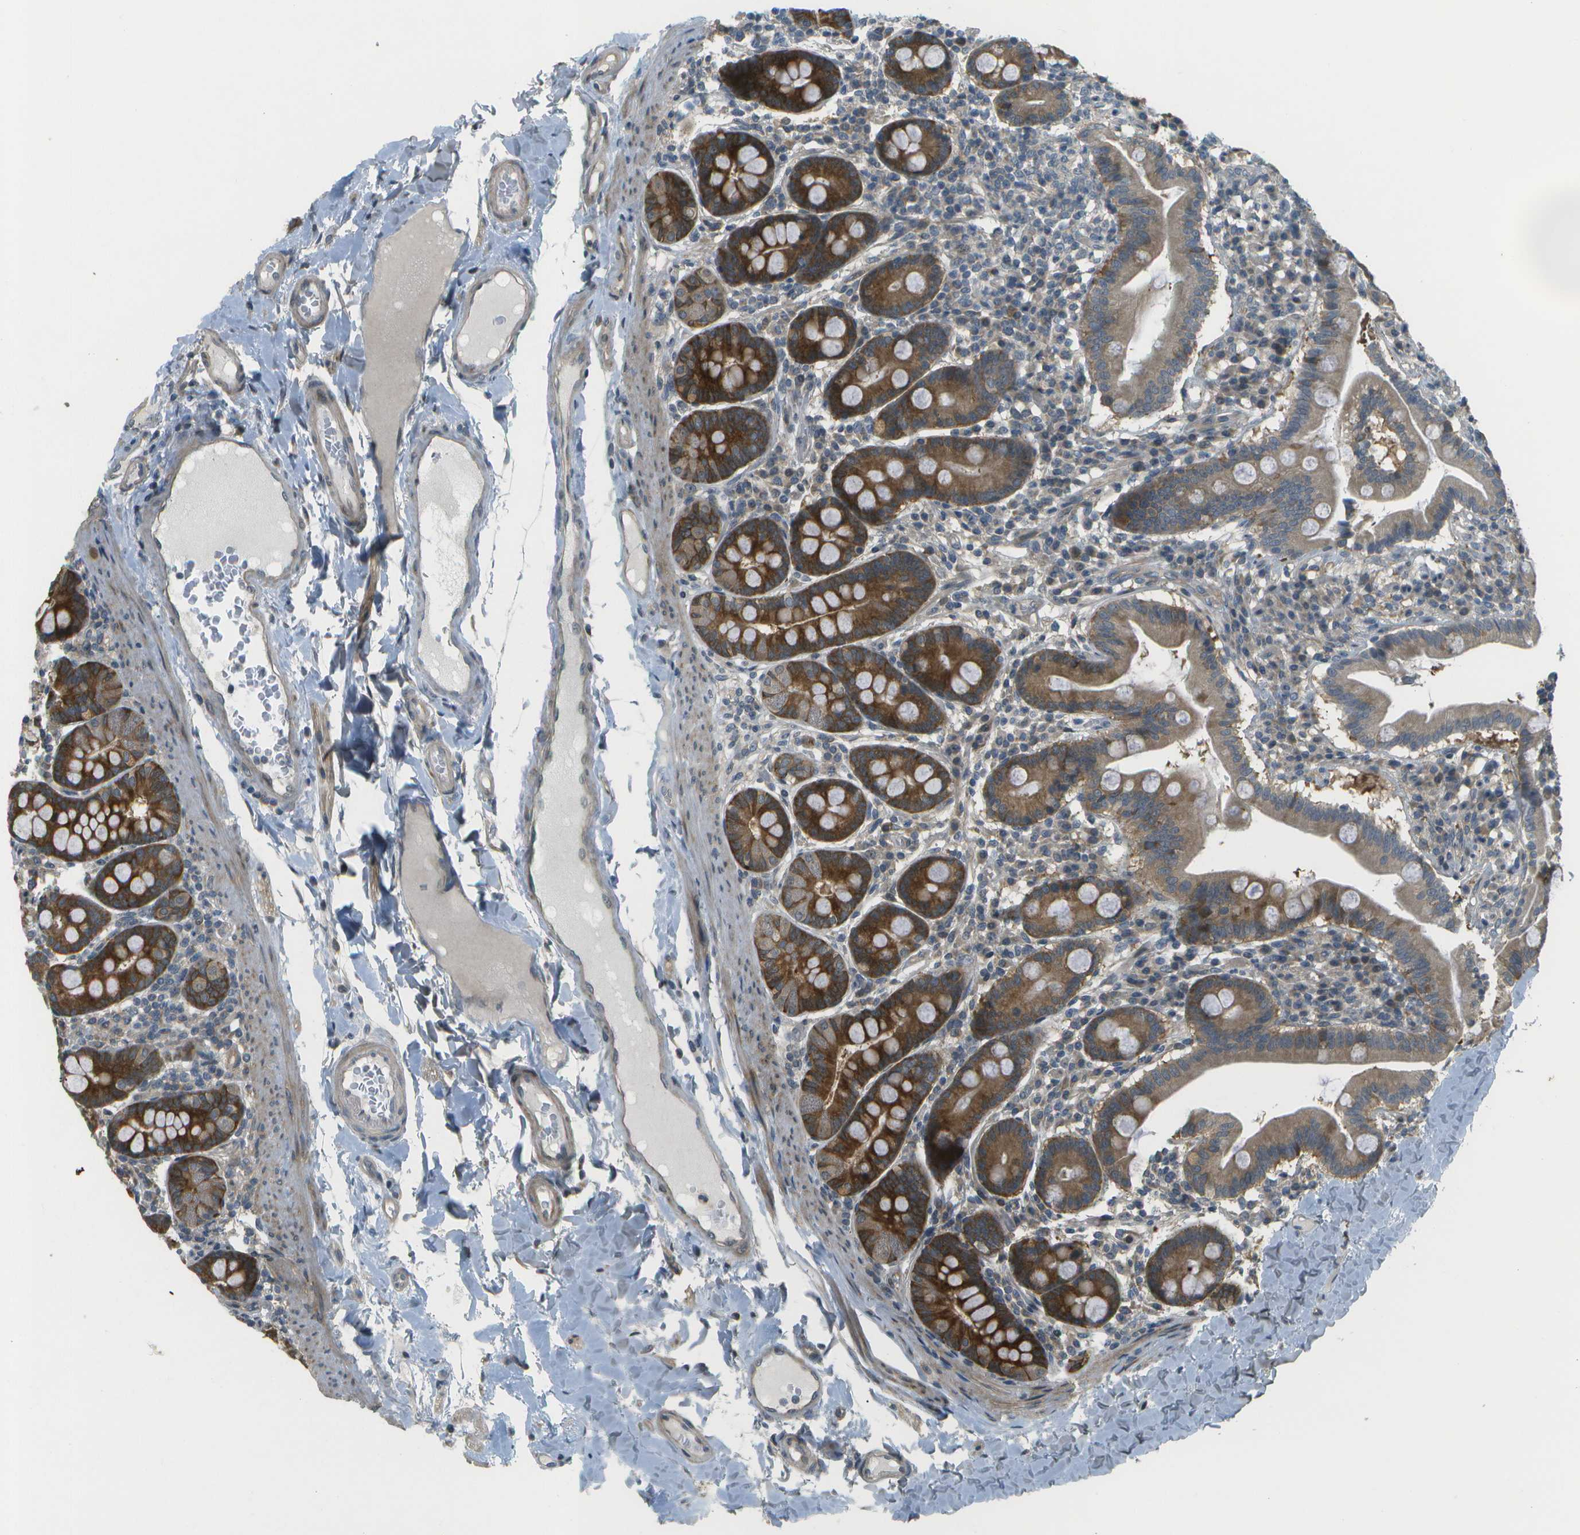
{"staining": {"intensity": "strong", "quantity": ">75%", "location": "cytoplasmic/membranous"}, "tissue": "duodenum", "cell_type": "Glandular cells", "image_type": "normal", "snomed": [{"axis": "morphology", "description": "Normal tissue, NOS"}, {"axis": "topography", "description": "Duodenum"}], "caption": "IHC (DAB) staining of benign duodenum exhibits strong cytoplasmic/membranous protein staining in about >75% of glandular cells.", "gene": "WNK2", "patient": {"sex": "male", "age": 50}}